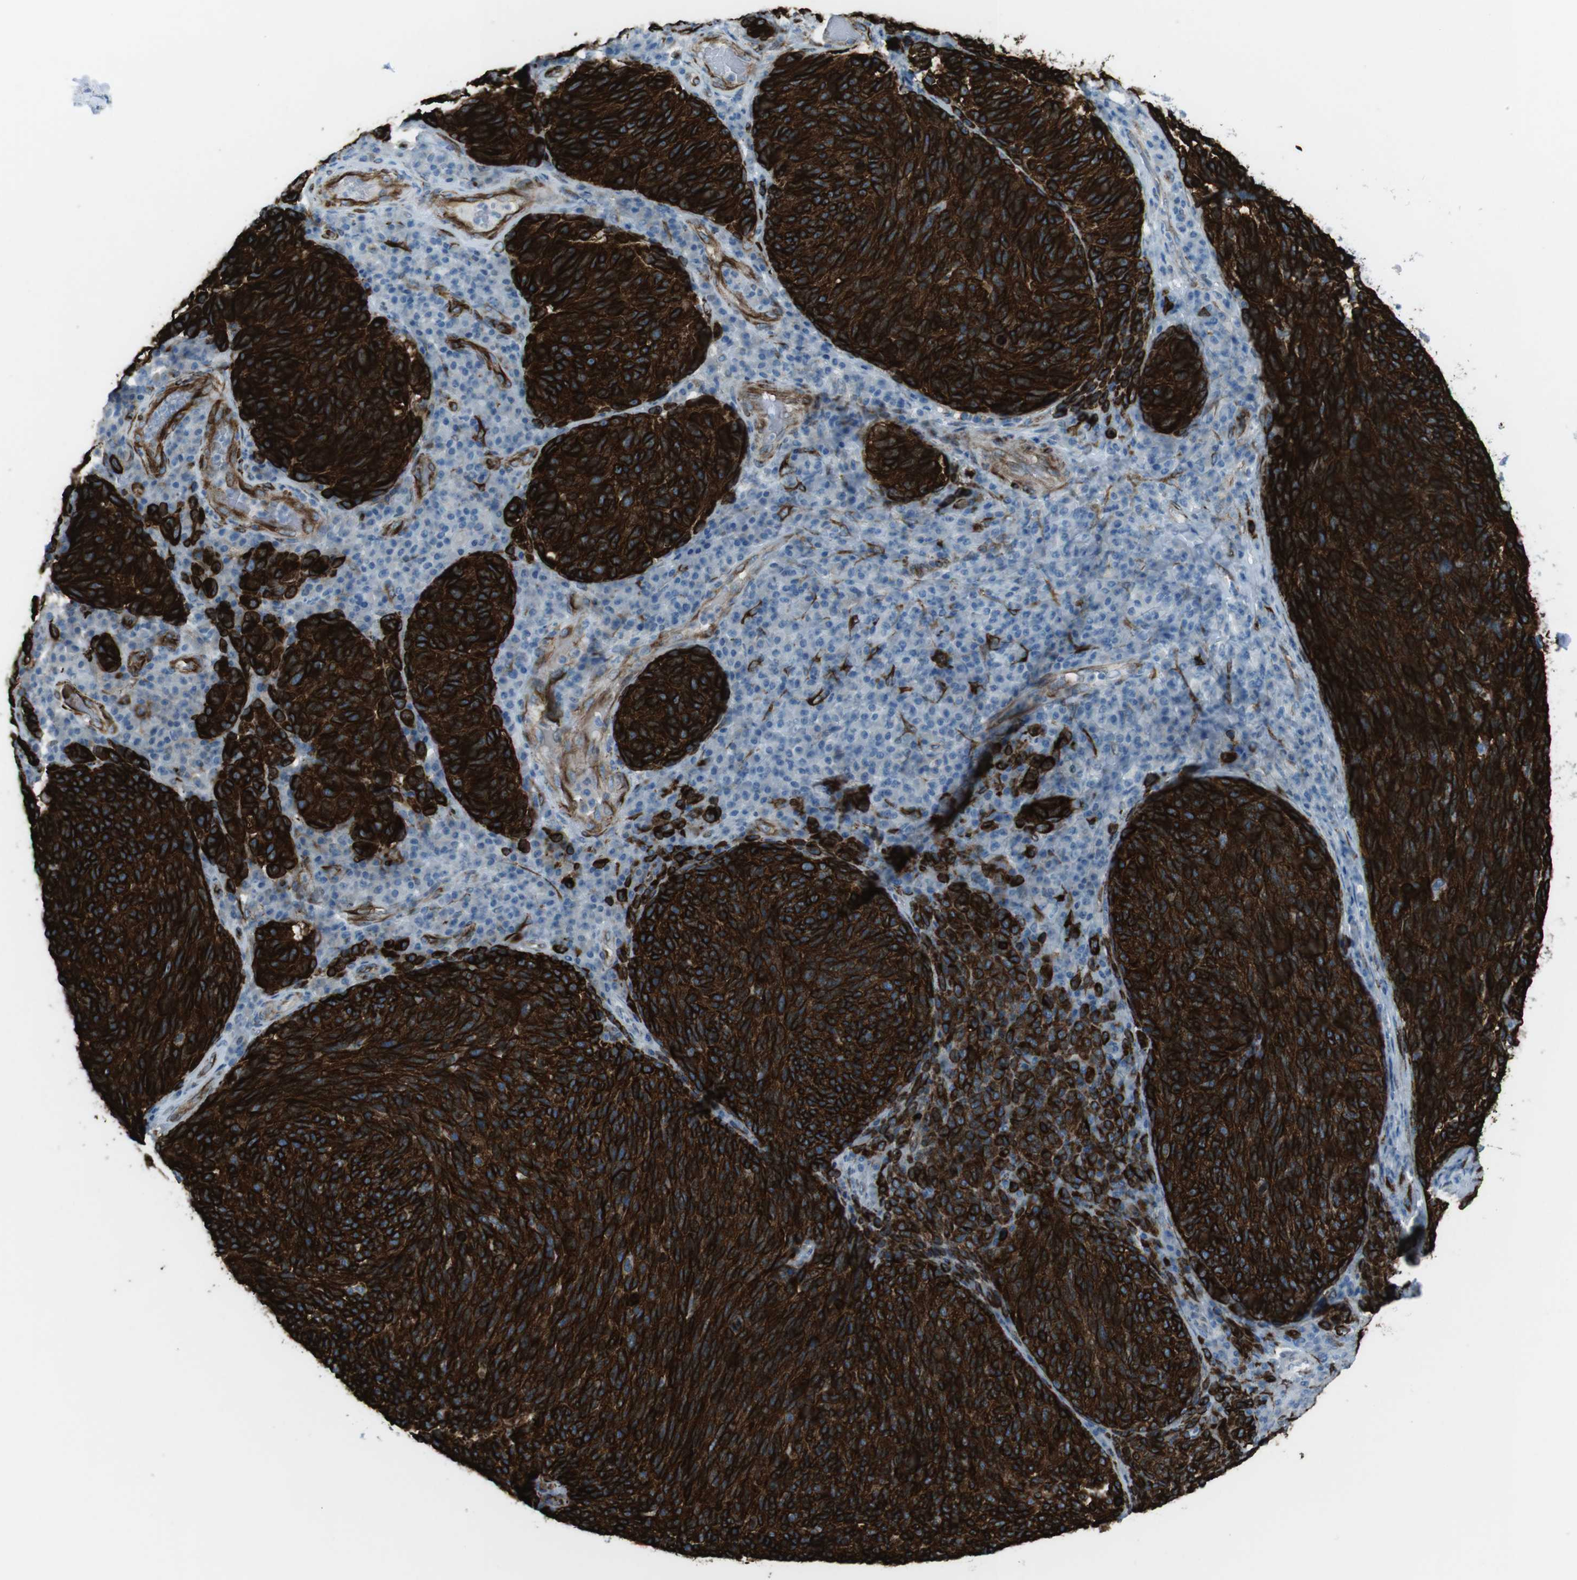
{"staining": {"intensity": "strong", "quantity": ">75%", "location": "cytoplasmic/membranous"}, "tissue": "melanoma", "cell_type": "Tumor cells", "image_type": "cancer", "snomed": [{"axis": "morphology", "description": "Malignant melanoma, NOS"}, {"axis": "topography", "description": "Skin"}], "caption": "A photomicrograph of melanoma stained for a protein displays strong cytoplasmic/membranous brown staining in tumor cells. (DAB IHC, brown staining for protein, blue staining for nuclei).", "gene": "TUBB2A", "patient": {"sex": "female", "age": 73}}